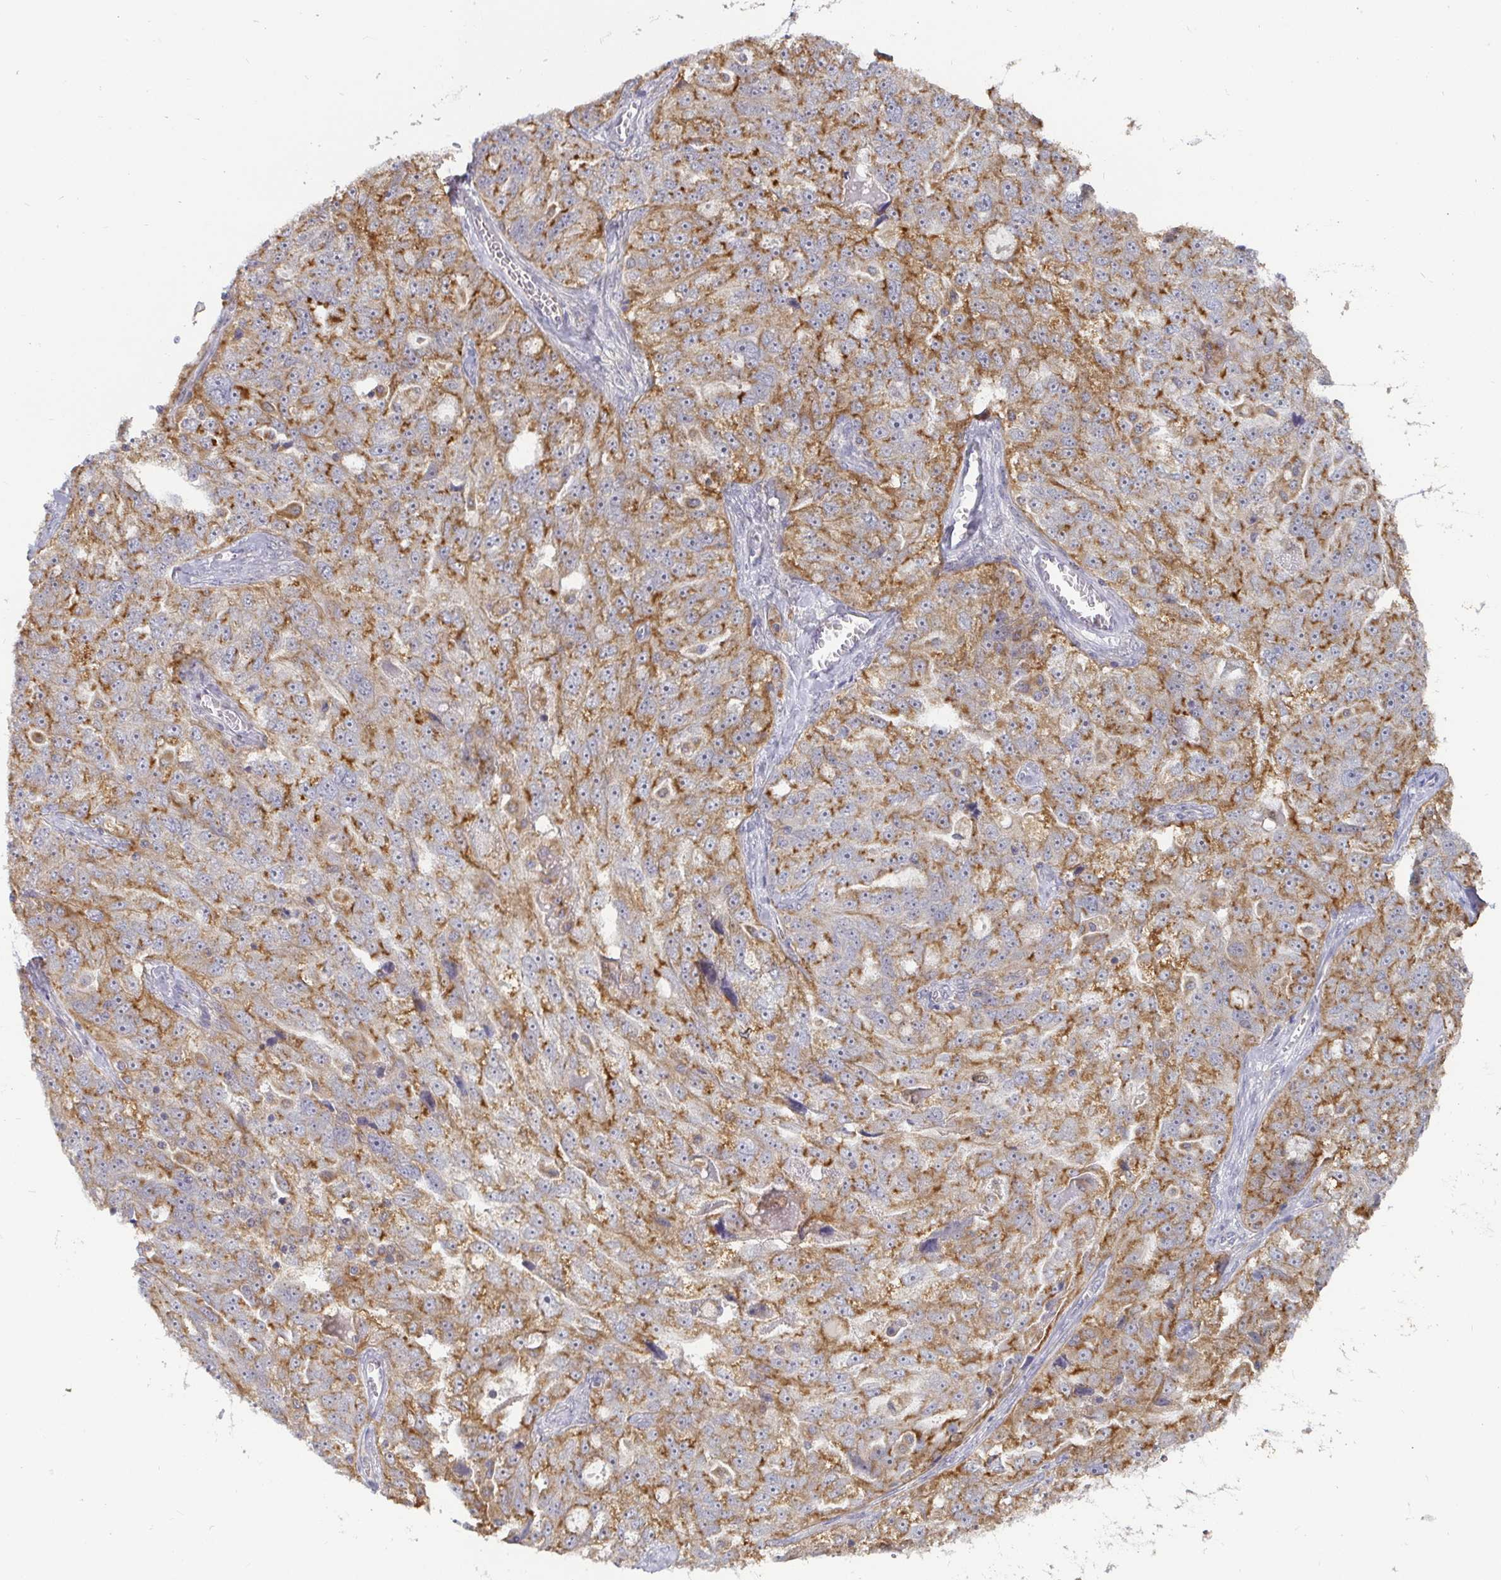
{"staining": {"intensity": "moderate", "quantity": "25%-75%", "location": "cytoplasmic/membranous"}, "tissue": "ovarian cancer", "cell_type": "Tumor cells", "image_type": "cancer", "snomed": [{"axis": "morphology", "description": "Cystadenocarcinoma, serous, NOS"}, {"axis": "topography", "description": "Ovary"}], "caption": "Human ovarian cancer (serous cystadenocarcinoma) stained with a brown dye demonstrates moderate cytoplasmic/membranous positive expression in about 25%-75% of tumor cells.", "gene": "CDH18", "patient": {"sex": "female", "age": 51}}